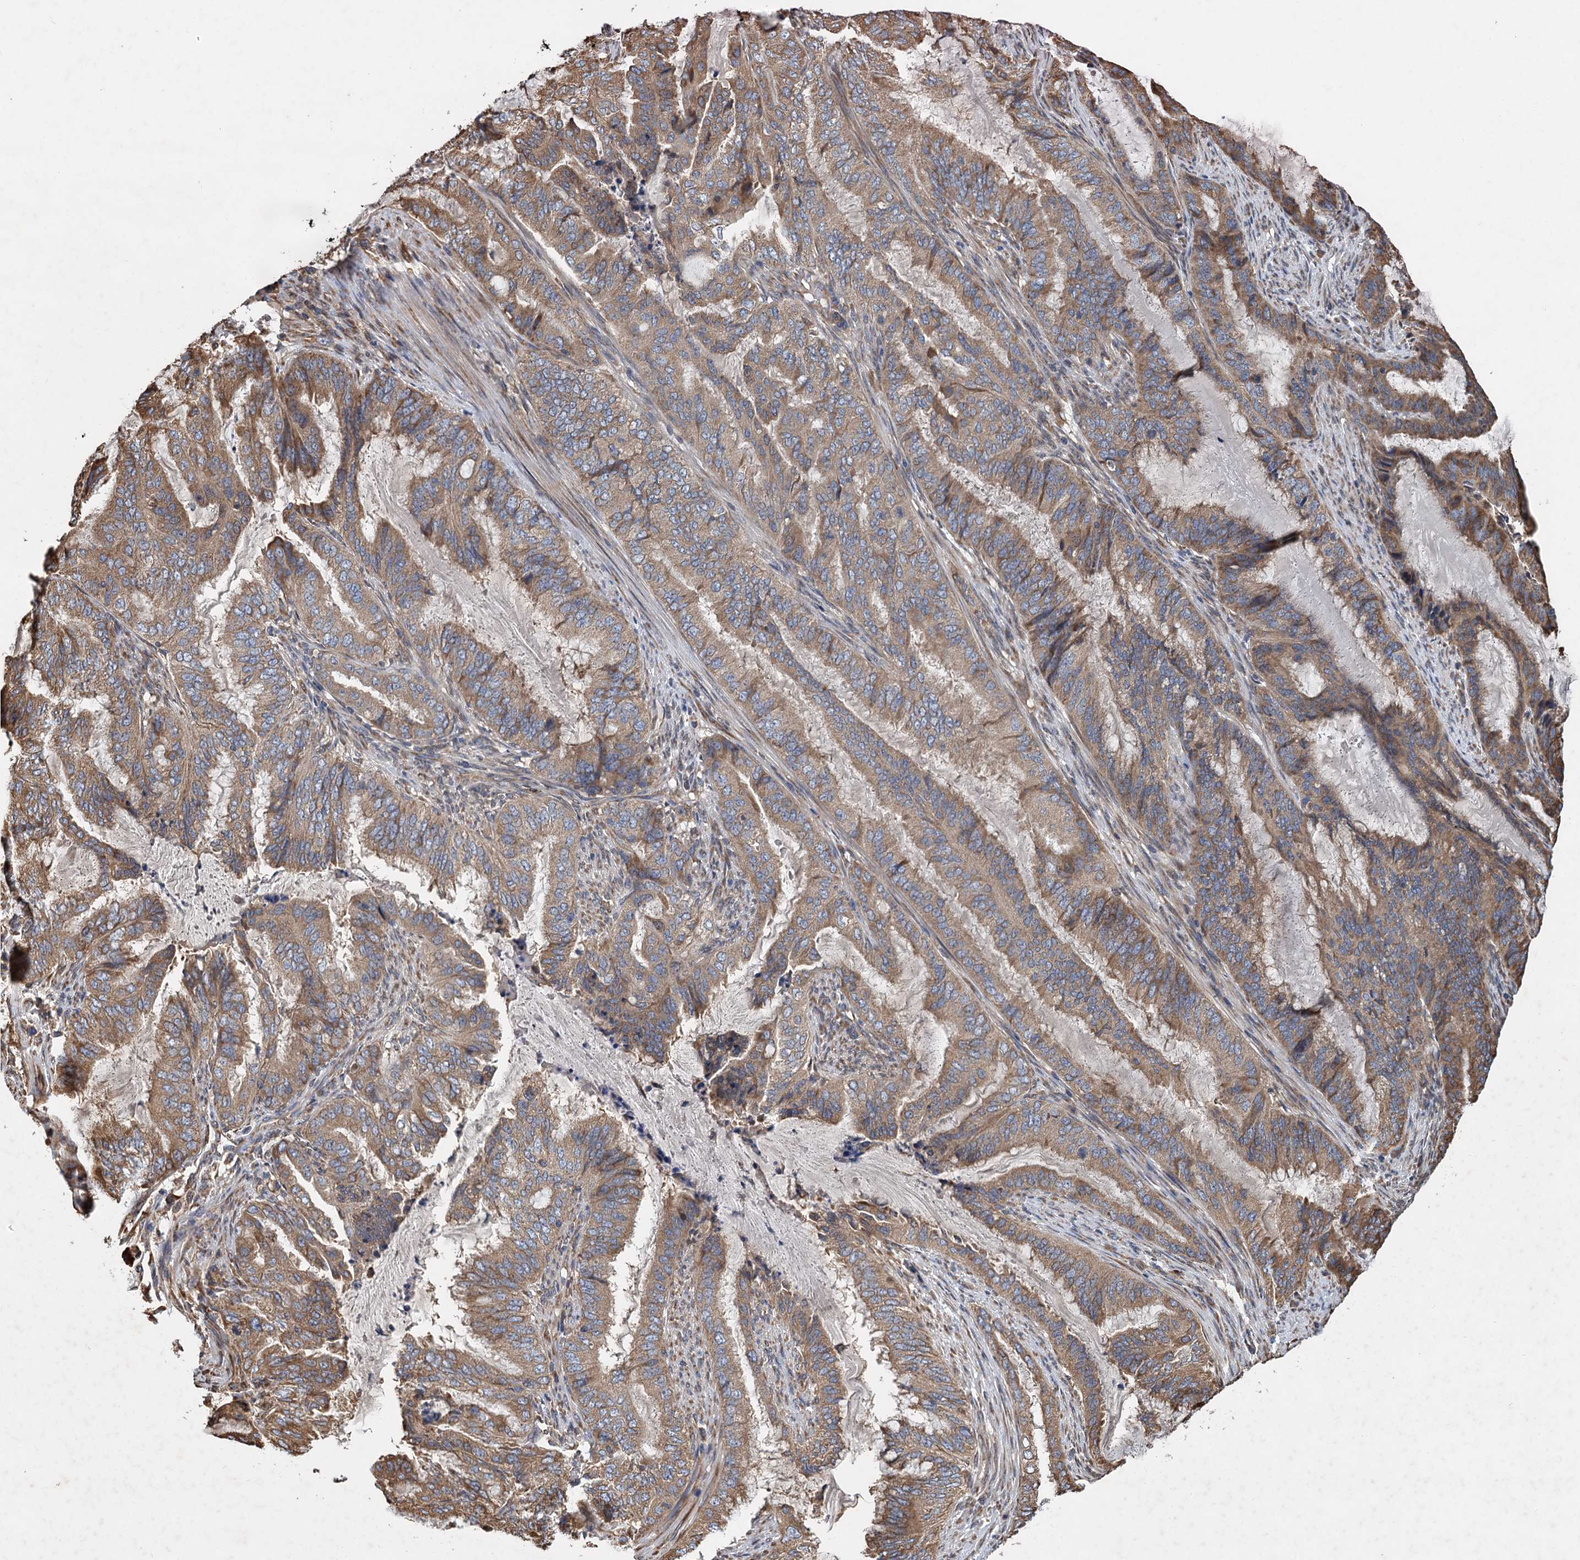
{"staining": {"intensity": "moderate", "quantity": ">75%", "location": "cytoplasmic/membranous"}, "tissue": "endometrial cancer", "cell_type": "Tumor cells", "image_type": "cancer", "snomed": [{"axis": "morphology", "description": "Adenocarcinoma, NOS"}, {"axis": "topography", "description": "Endometrium"}], "caption": "Immunohistochemistry (IHC) of human endometrial cancer displays medium levels of moderate cytoplasmic/membranous staining in about >75% of tumor cells. (DAB IHC, brown staining for protein, blue staining for nuclei).", "gene": "LINS1", "patient": {"sex": "female", "age": 51}}